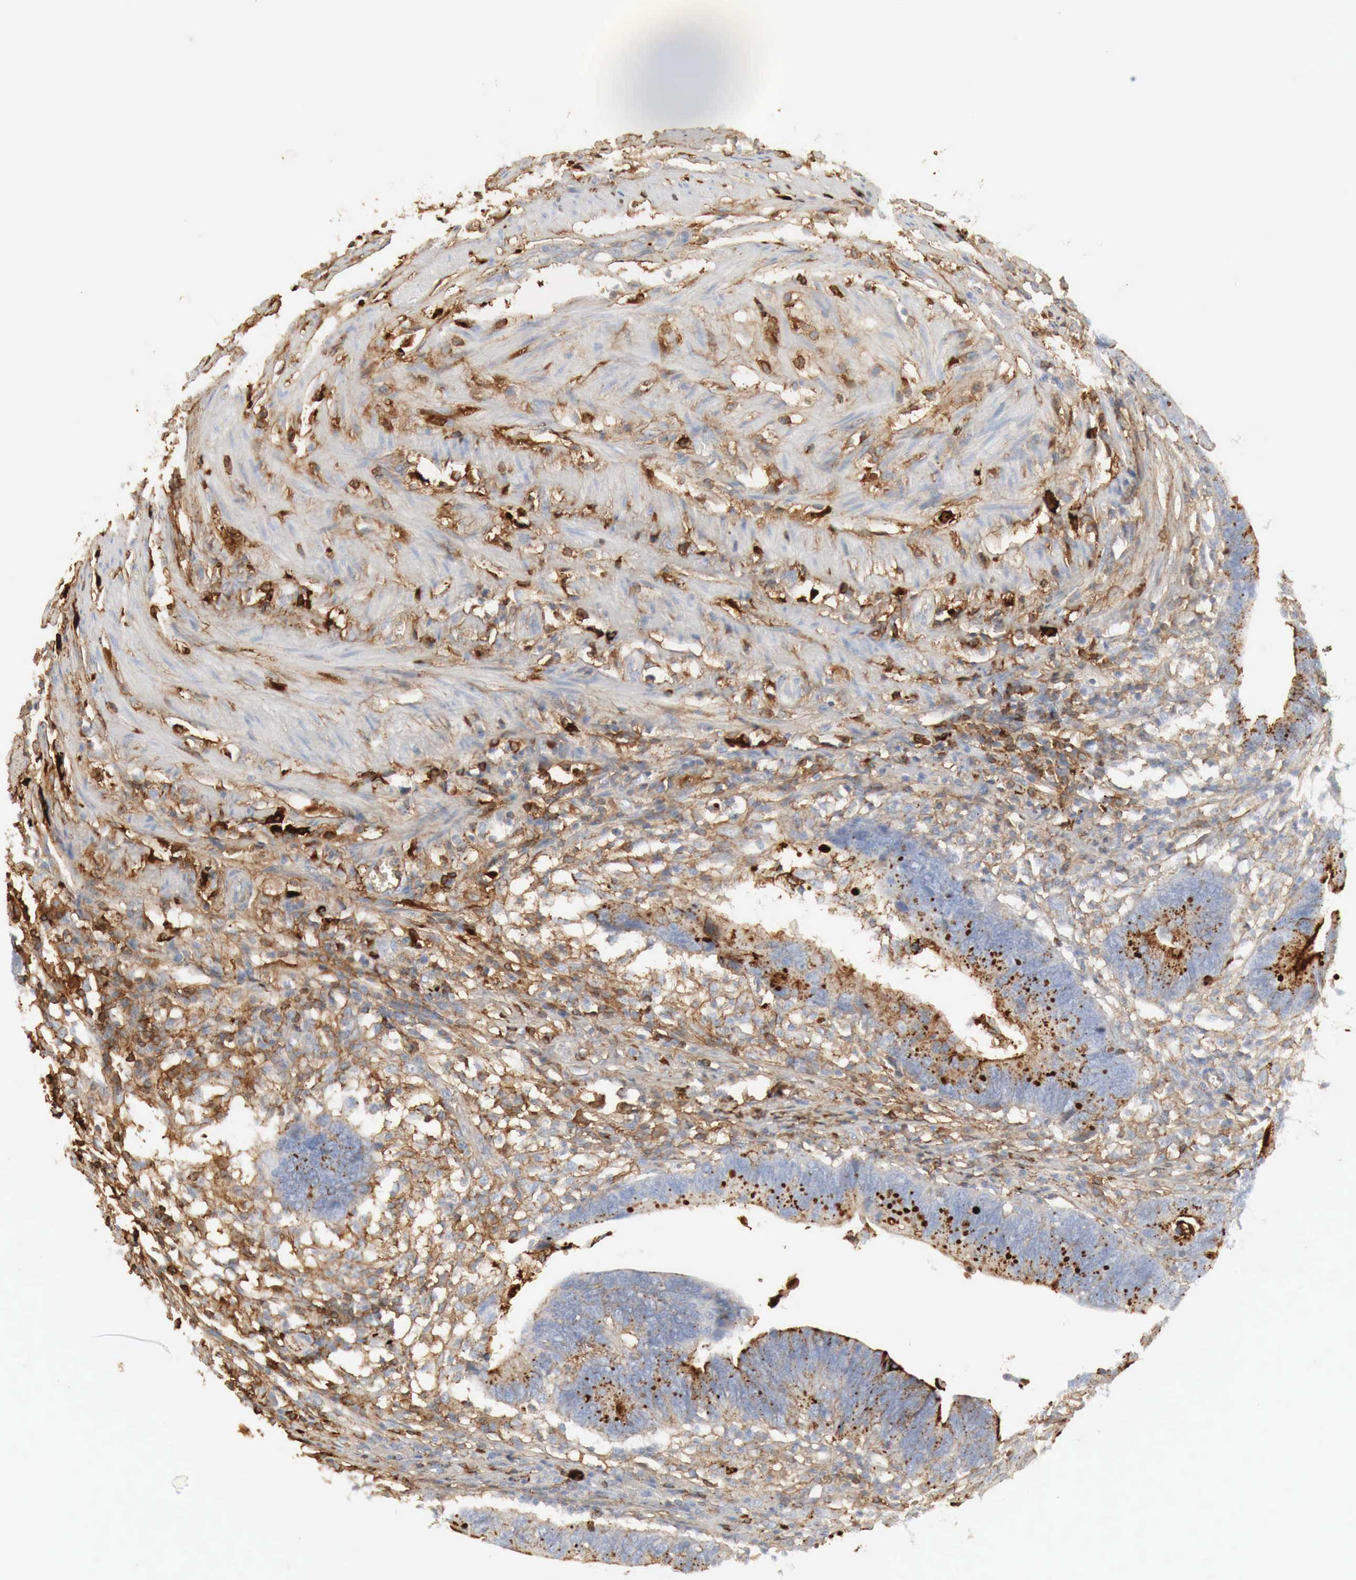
{"staining": {"intensity": "moderate", "quantity": "25%-75%", "location": "cytoplasmic/membranous"}, "tissue": "colorectal cancer", "cell_type": "Tumor cells", "image_type": "cancer", "snomed": [{"axis": "morphology", "description": "Adenocarcinoma, NOS"}, {"axis": "topography", "description": "Colon"}], "caption": "There is medium levels of moderate cytoplasmic/membranous expression in tumor cells of colorectal cancer (adenocarcinoma), as demonstrated by immunohistochemical staining (brown color).", "gene": "IGLC3", "patient": {"sex": "female", "age": 78}}